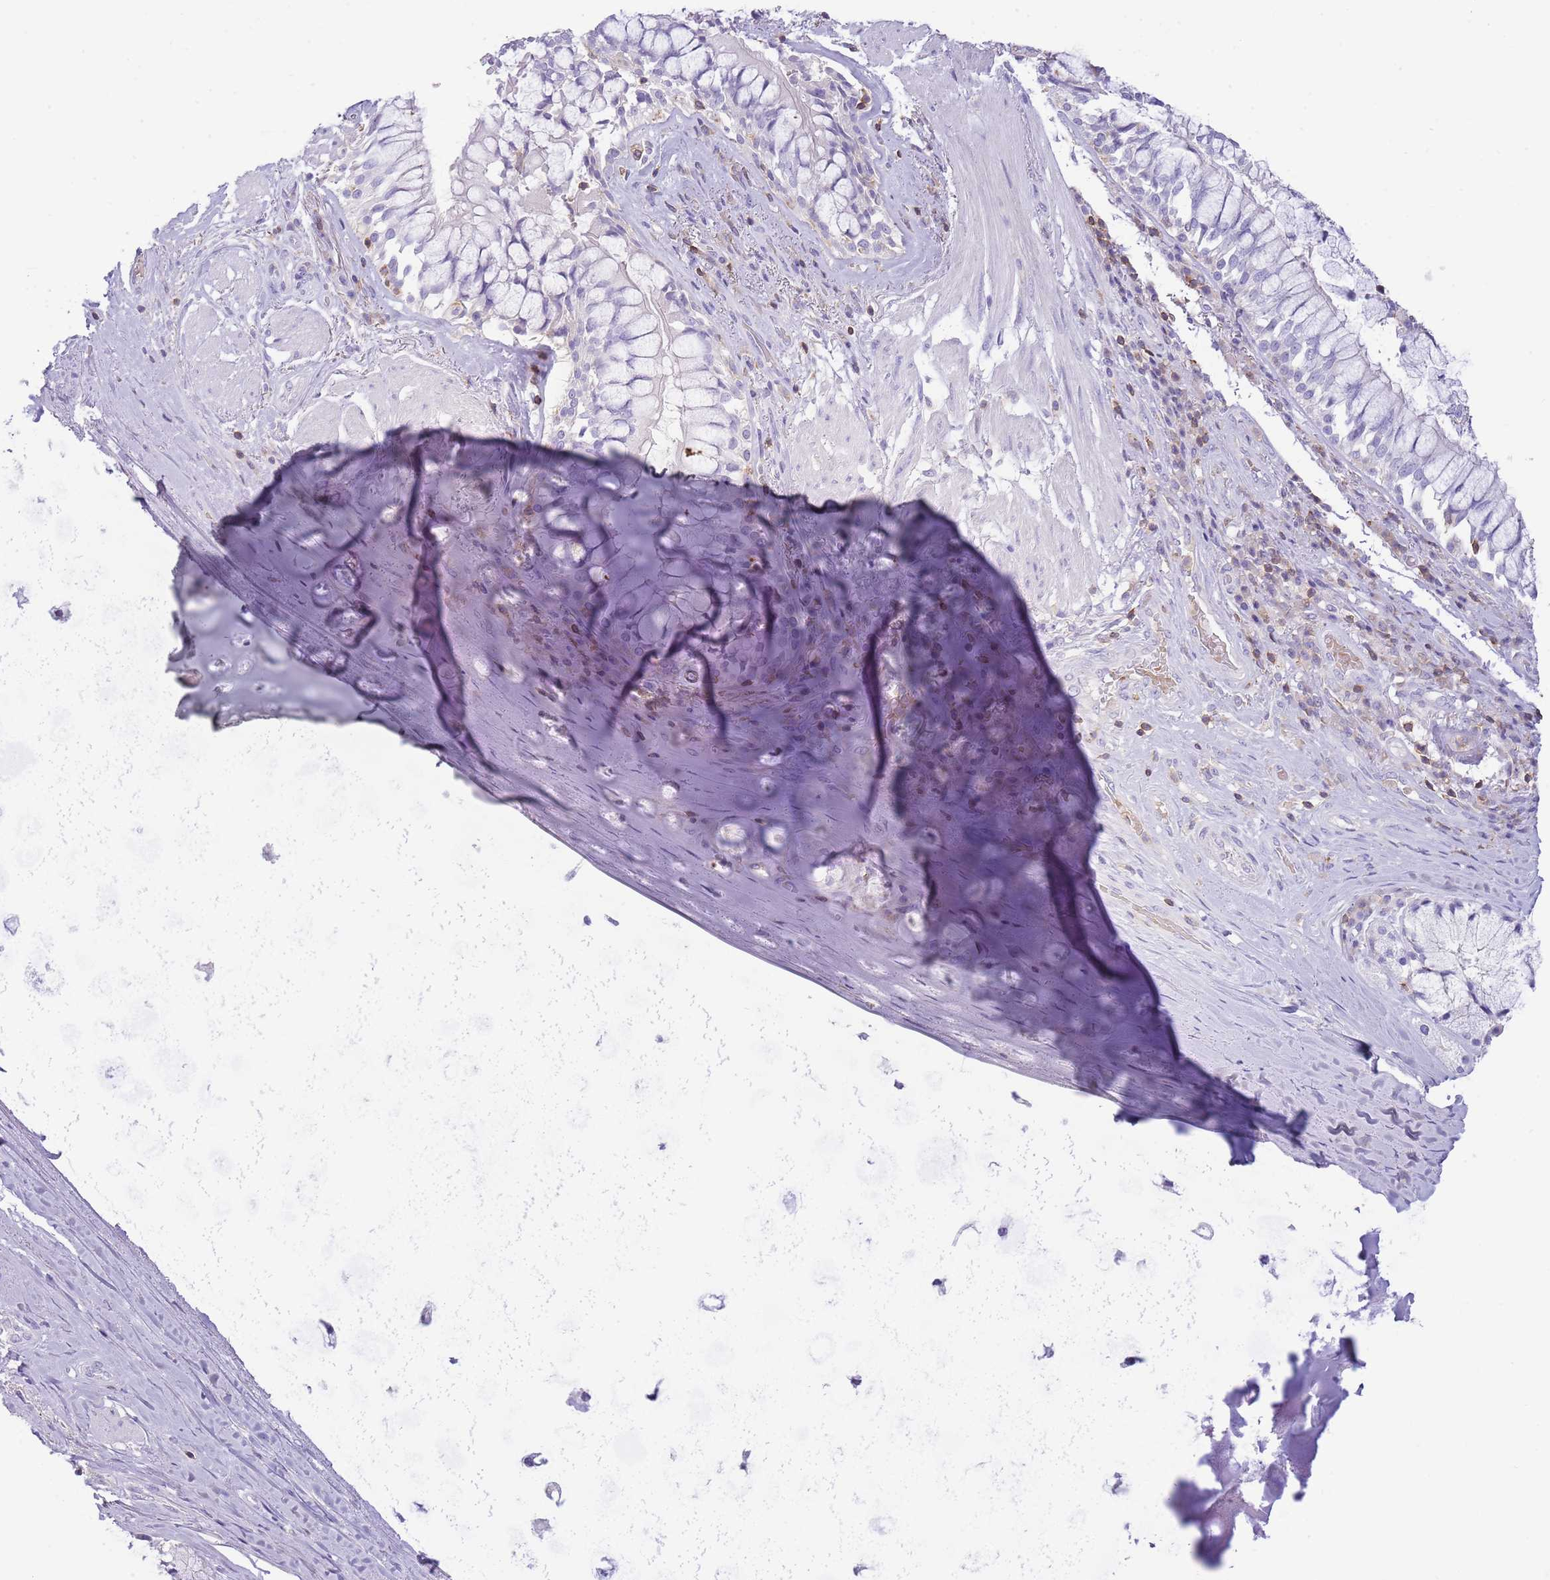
{"staining": {"intensity": "negative", "quantity": "none", "location": "none"}, "tissue": "adipose tissue", "cell_type": "Adipocytes", "image_type": "normal", "snomed": [{"axis": "morphology", "description": "Normal tissue, NOS"}, {"axis": "morphology", "description": "Squamous cell carcinoma, NOS"}, {"axis": "topography", "description": "Bronchus"}, {"axis": "topography", "description": "Lung"}], "caption": "A histopathology image of human adipose tissue is negative for staining in adipocytes. Brightfield microscopy of immunohistochemistry (IHC) stained with DAB (brown) and hematoxylin (blue), captured at high magnification.", "gene": "OR4Q3", "patient": {"sex": "male", "age": 64}}